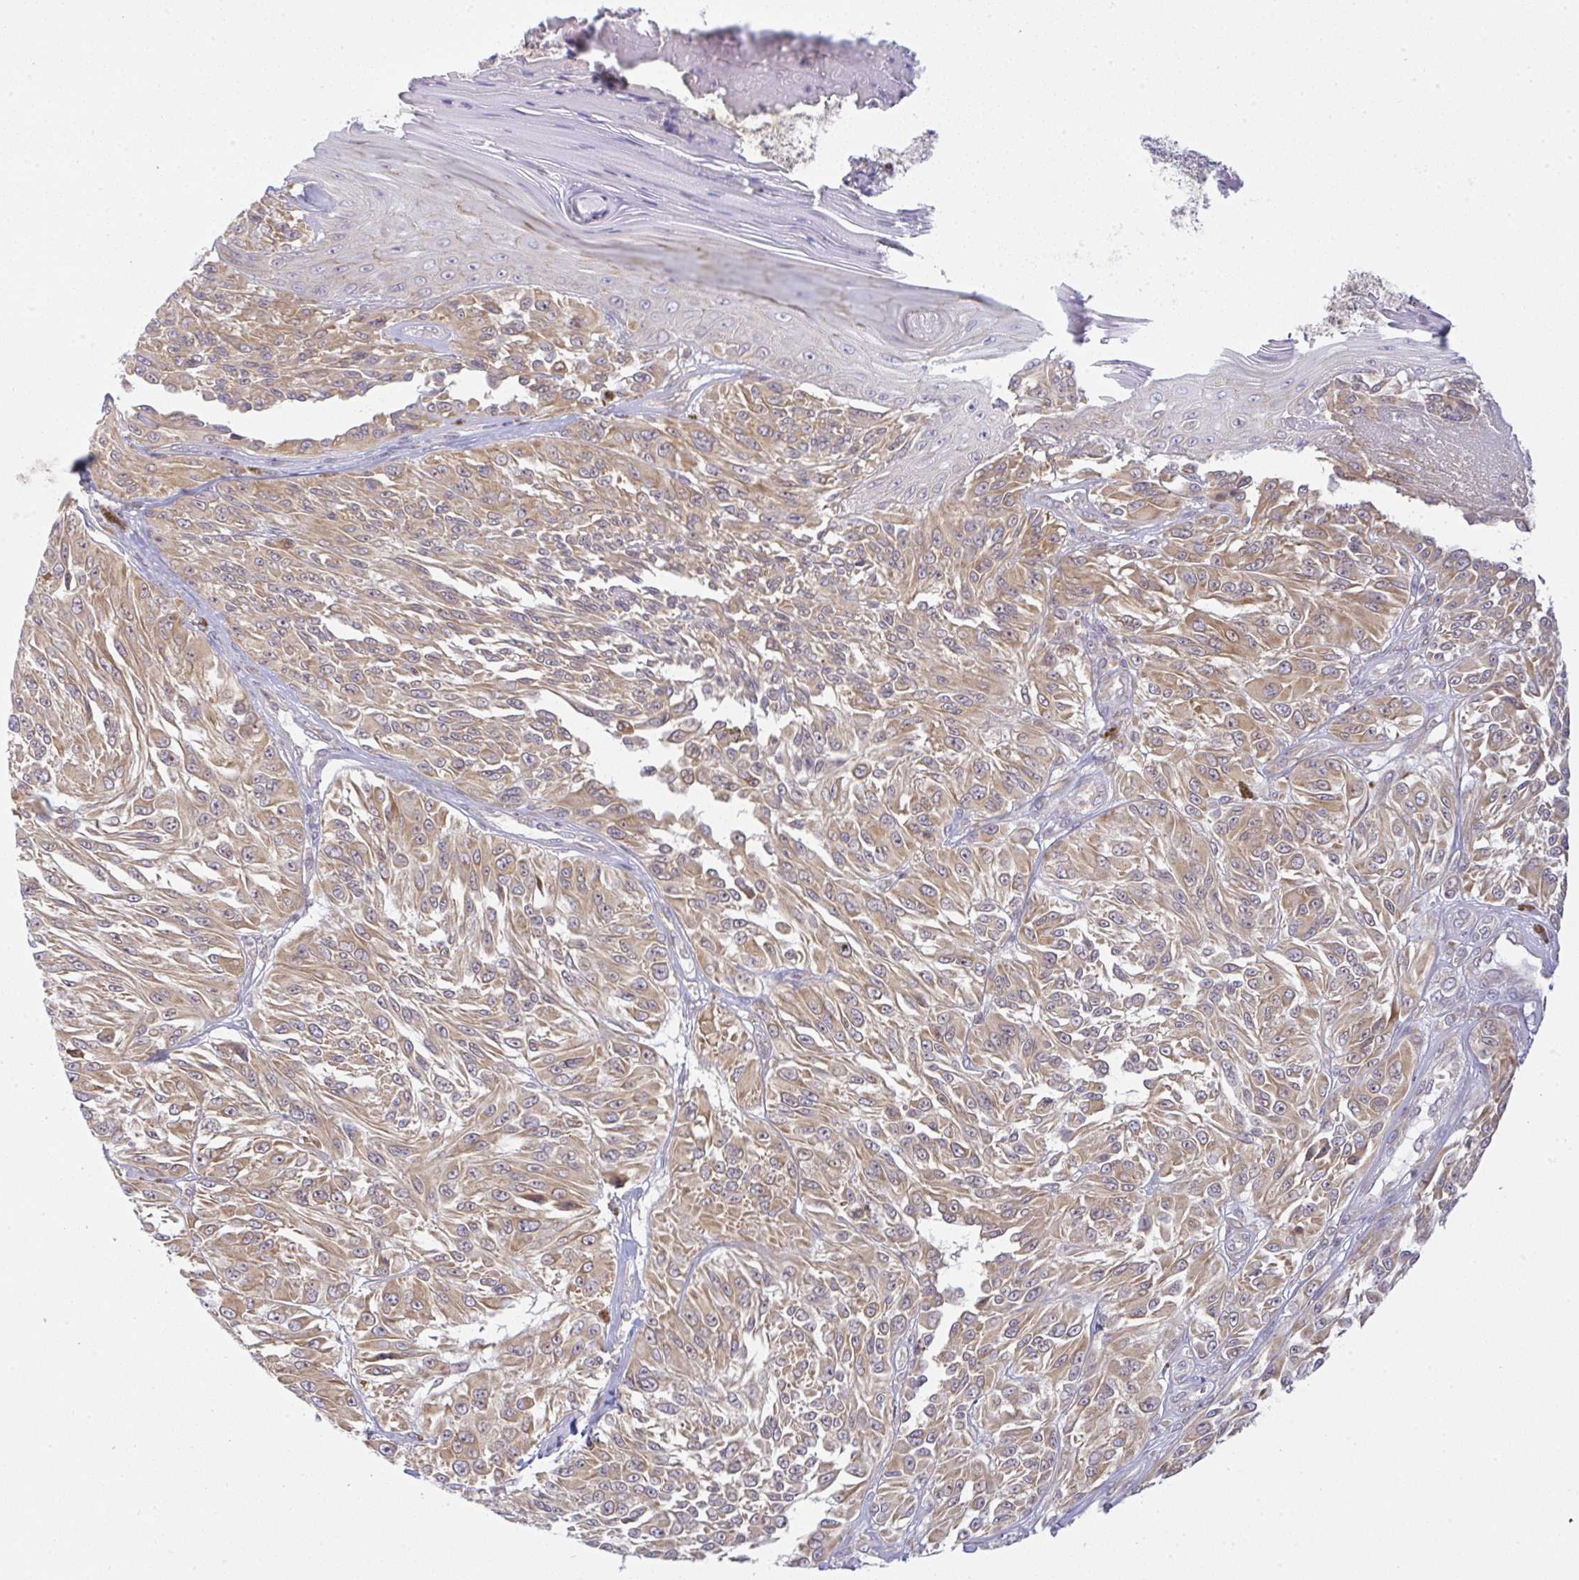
{"staining": {"intensity": "moderate", "quantity": ">75%", "location": "cytoplasmic/membranous"}, "tissue": "melanoma", "cell_type": "Tumor cells", "image_type": "cancer", "snomed": [{"axis": "morphology", "description": "Malignant melanoma, NOS"}, {"axis": "topography", "description": "Skin"}], "caption": "Tumor cells display medium levels of moderate cytoplasmic/membranous positivity in about >75% of cells in melanoma.", "gene": "DERL2", "patient": {"sex": "male", "age": 94}}